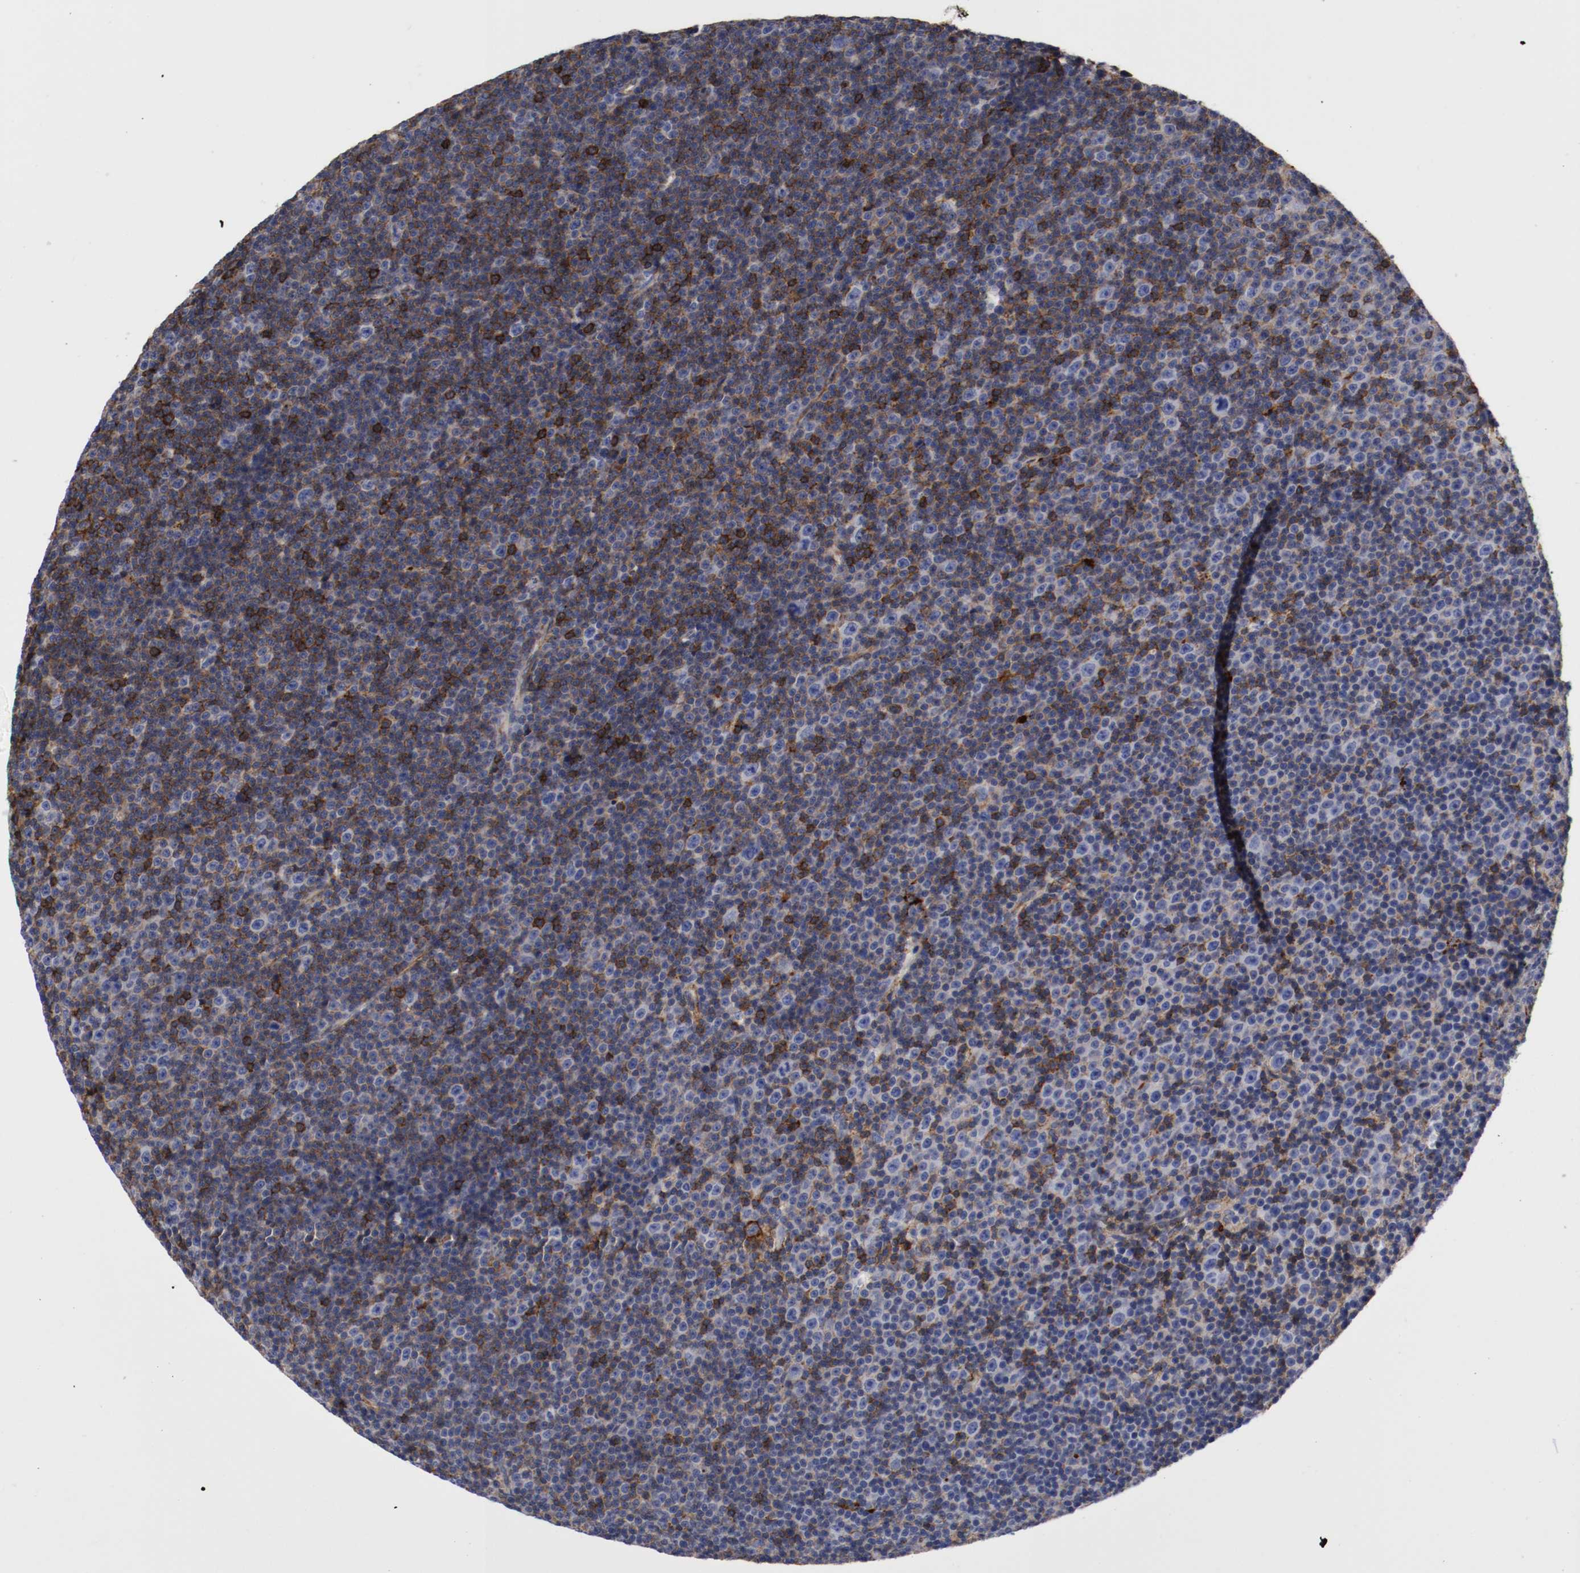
{"staining": {"intensity": "weak", "quantity": "<25%", "location": "cytoplasmic/membranous"}, "tissue": "lymphoma", "cell_type": "Tumor cells", "image_type": "cancer", "snomed": [{"axis": "morphology", "description": "Malignant lymphoma, non-Hodgkin's type, Low grade"}, {"axis": "topography", "description": "Lymph node"}], "caption": "DAB (3,3'-diaminobenzidine) immunohistochemical staining of human lymphoma exhibits no significant positivity in tumor cells.", "gene": "IFITM1", "patient": {"sex": "female", "age": 67}}